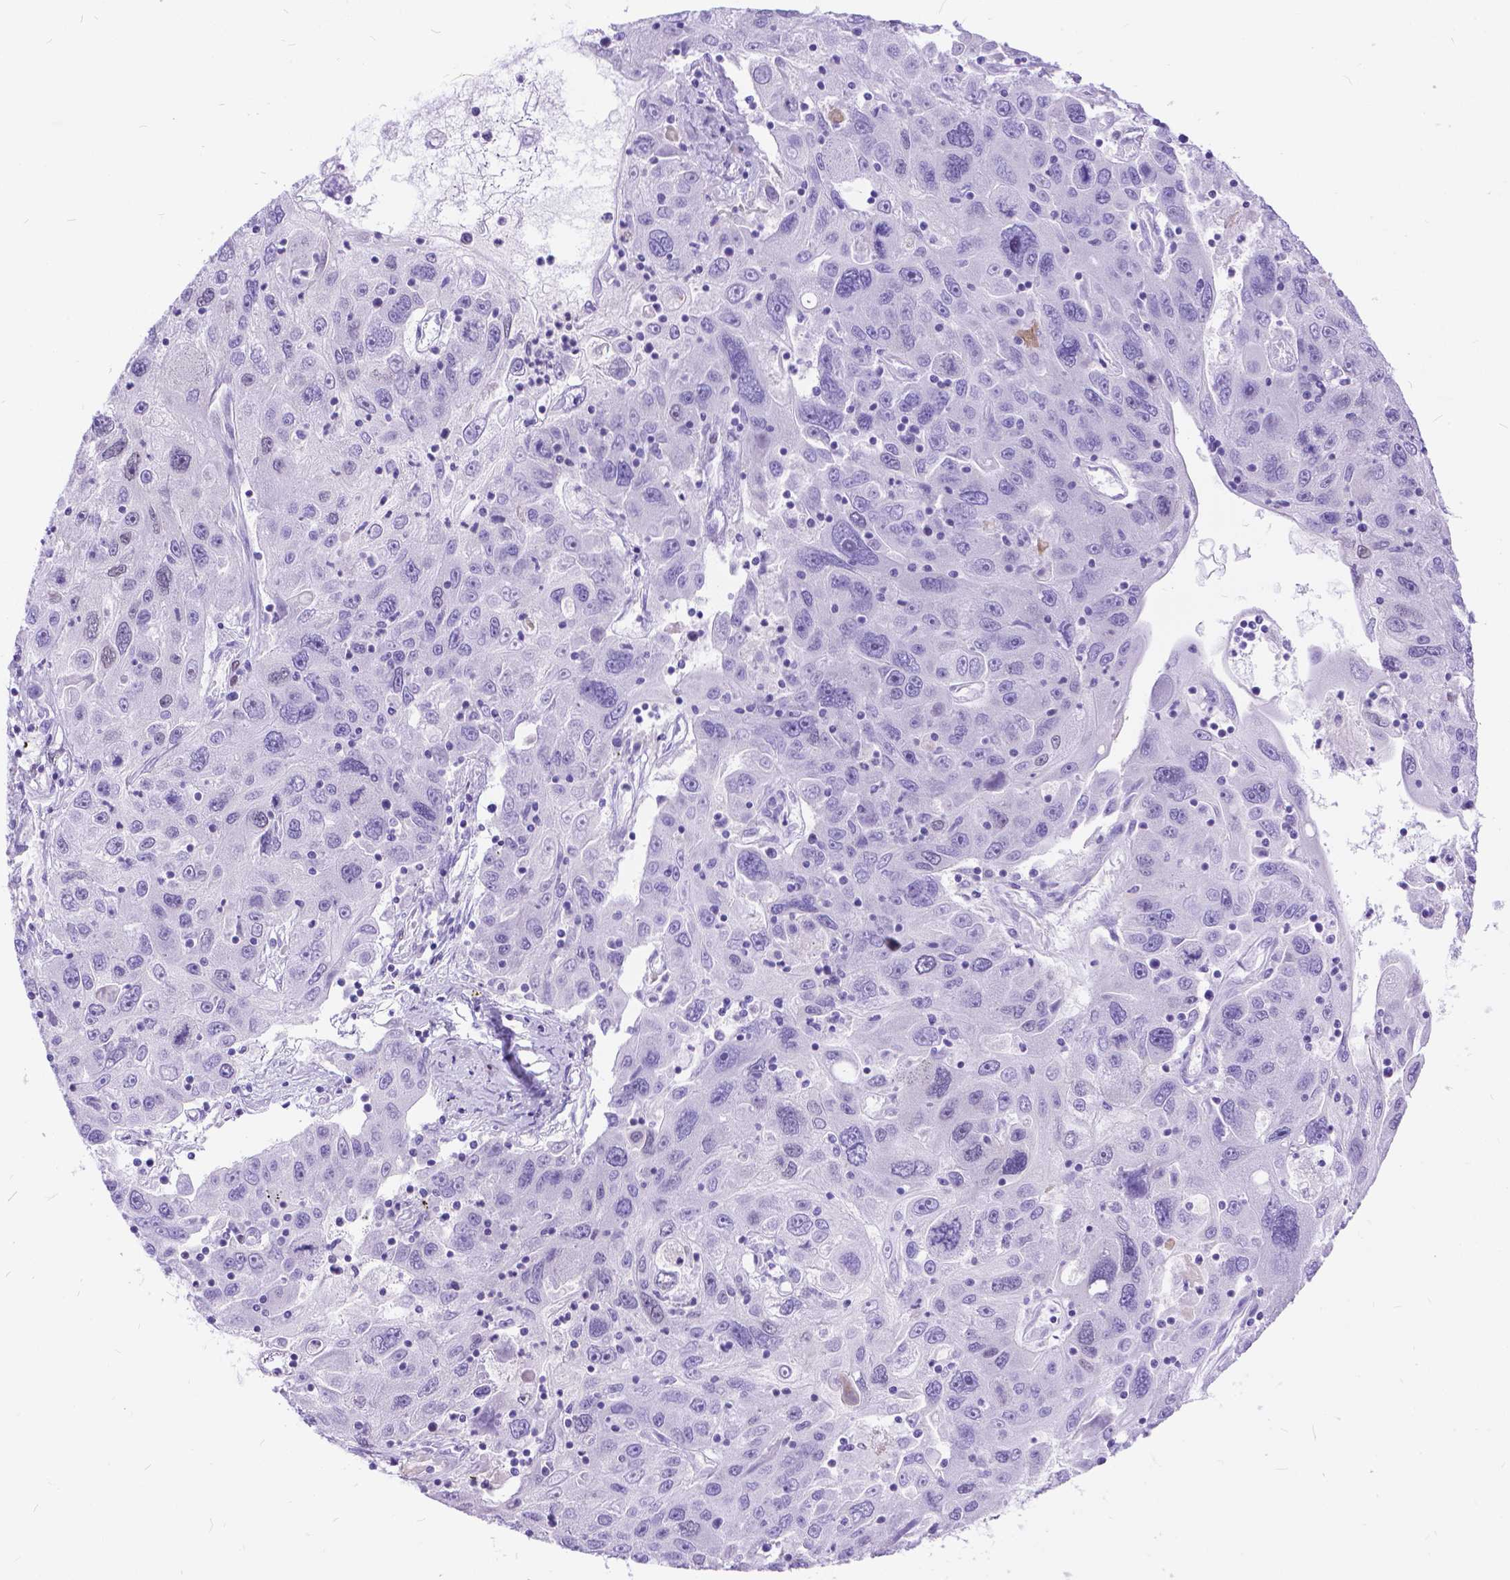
{"staining": {"intensity": "negative", "quantity": "none", "location": "none"}, "tissue": "stomach cancer", "cell_type": "Tumor cells", "image_type": "cancer", "snomed": [{"axis": "morphology", "description": "Adenocarcinoma, NOS"}, {"axis": "topography", "description": "Stomach"}], "caption": "The immunohistochemistry (IHC) image has no significant expression in tumor cells of stomach adenocarcinoma tissue. The staining is performed using DAB (3,3'-diaminobenzidine) brown chromogen with nuclei counter-stained in using hematoxylin.", "gene": "FAM124B", "patient": {"sex": "male", "age": 56}}